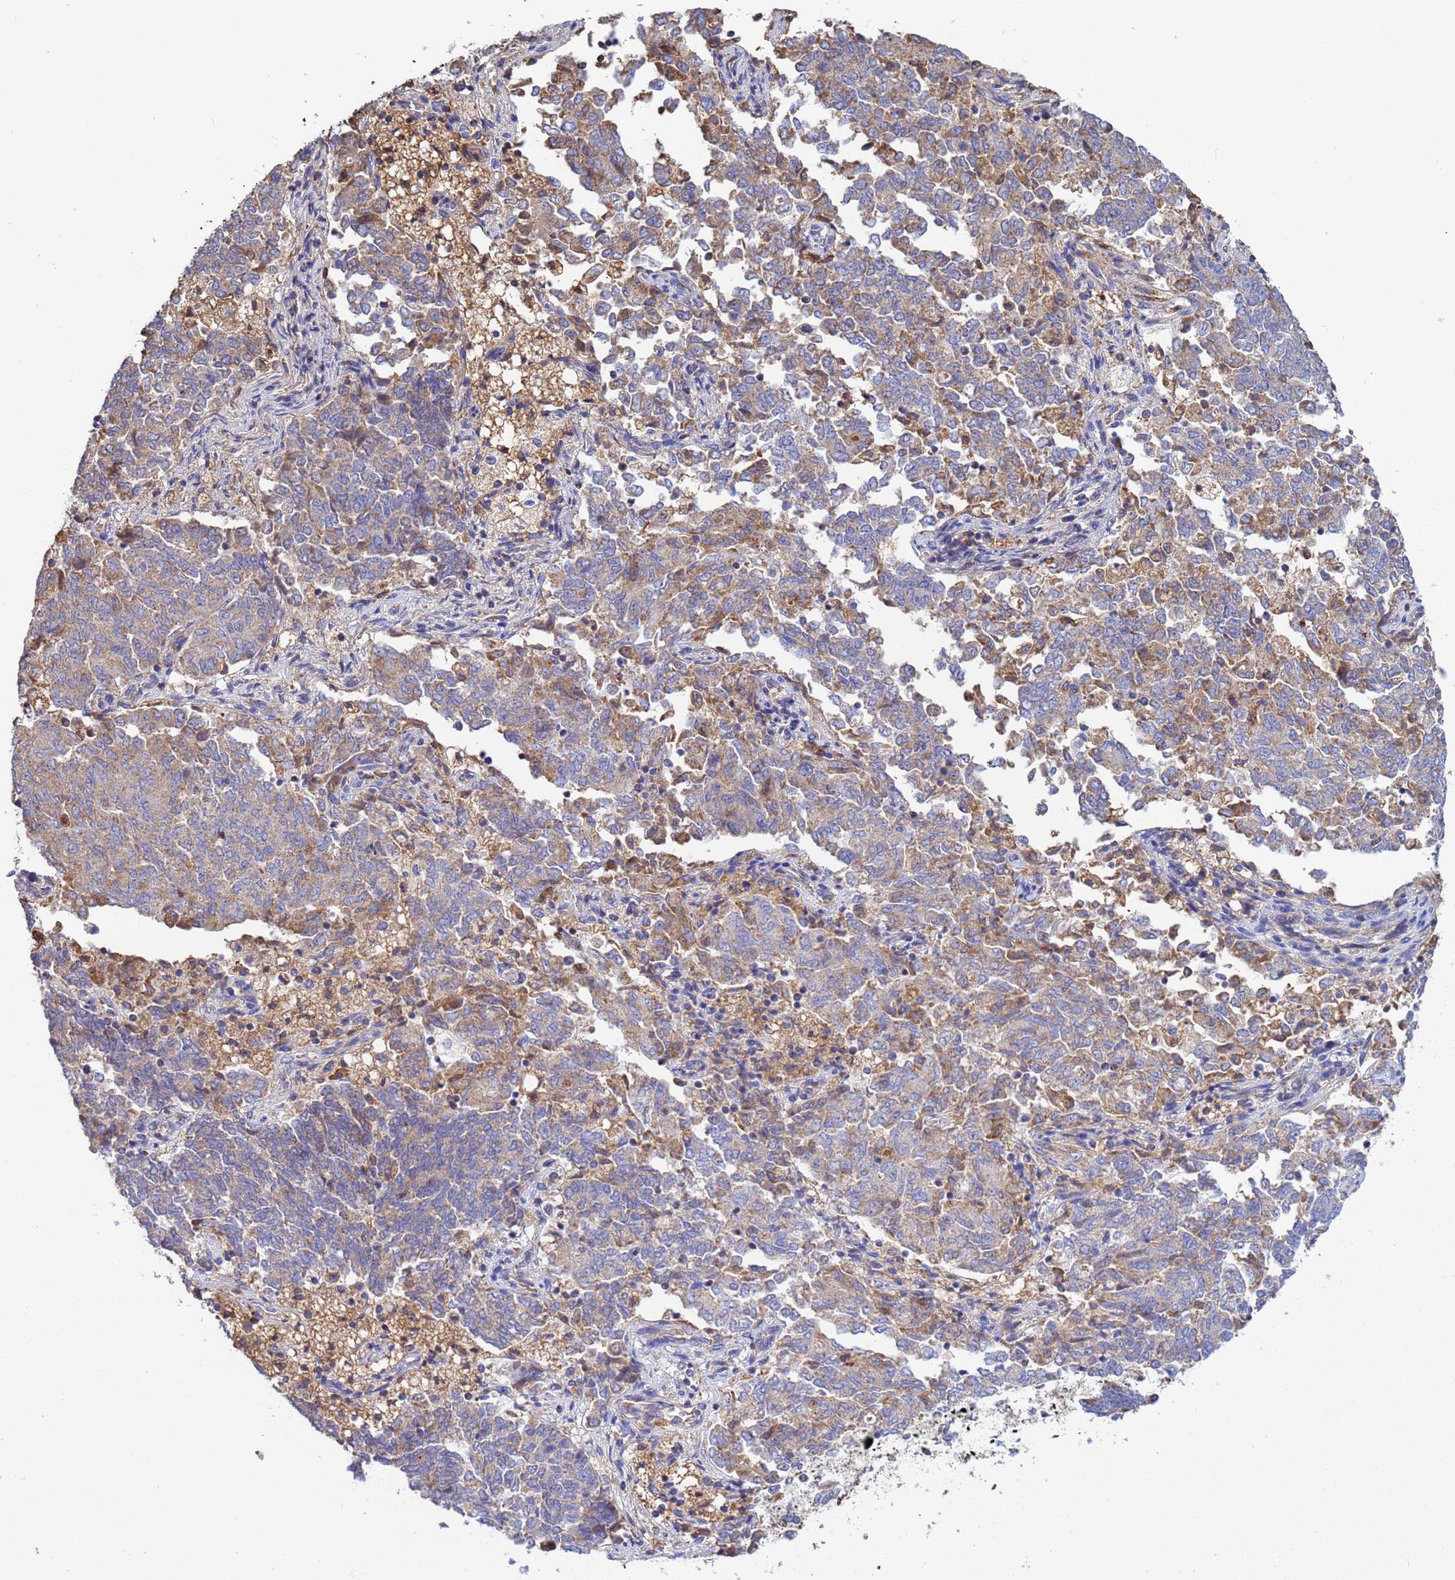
{"staining": {"intensity": "weak", "quantity": "<25%", "location": "cytoplasmic/membranous"}, "tissue": "endometrial cancer", "cell_type": "Tumor cells", "image_type": "cancer", "snomed": [{"axis": "morphology", "description": "Adenocarcinoma, NOS"}, {"axis": "topography", "description": "Endometrium"}], "caption": "This is an immunohistochemistry photomicrograph of endometrial cancer. There is no staining in tumor cells.", "gene": "GLUD1", "patient": {"sex": "female", "age": 80}}